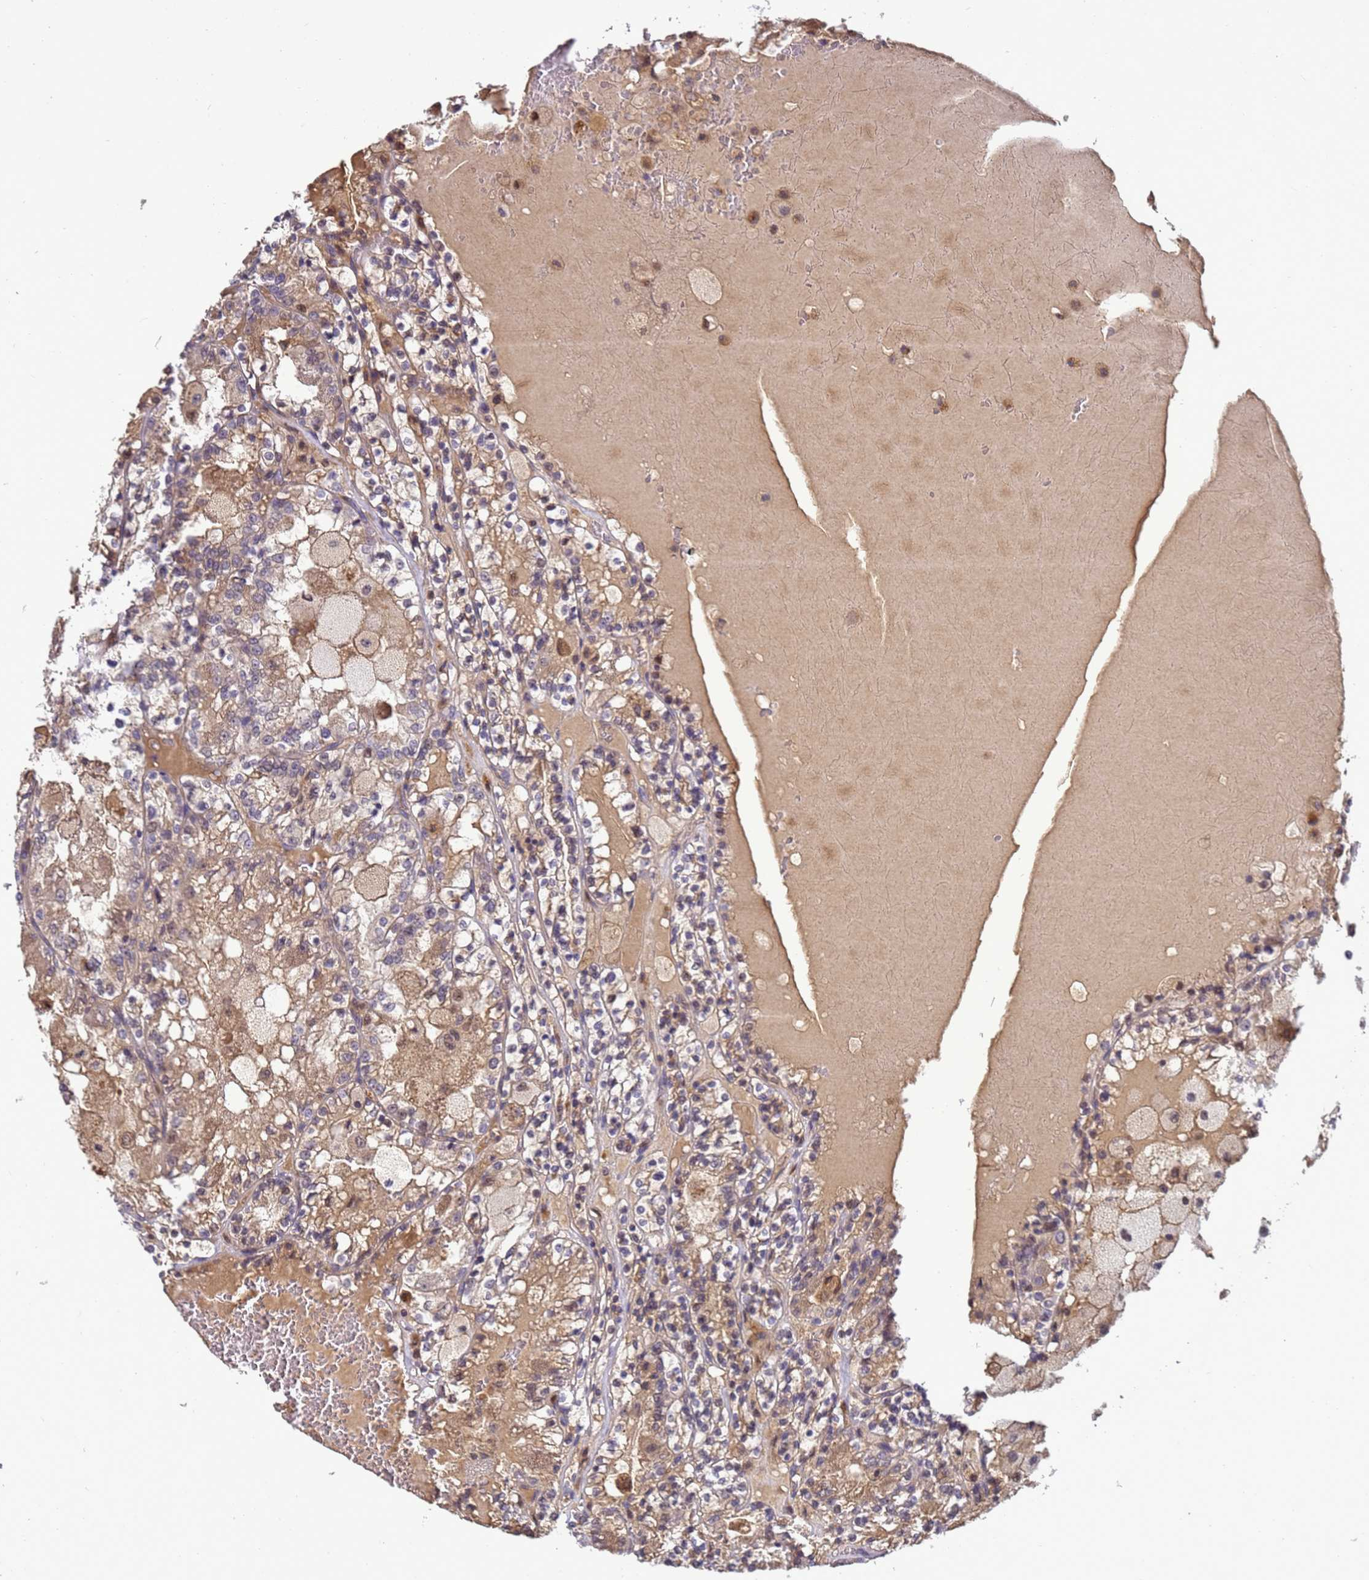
{"staining": {"intensity": "weak", "quantity": "25%-75%", "location": "cytoplasmic/membranous,nuclear"}, "tissue": "renal cancer", "cell_type": "Tumor cells", "image_type": "cancer", "snomed": [{"axis": "morphology", "description": "Adenocarcinoma, NOS"}, {"axis": "topography", "description": "Kidney"}], "caption": "IHC staining of renal cancer (adenocarcinoma), which demonstrates low levels of weak cytoplasmic/membranous and nuclear staining in about 25%-75% of tumor cells indicating weak cytoplasmic/membranous and nuclear protein staining. The staining was performed using DAB (3,3'-diaminobenzidine) (brown) for protein detection and nuclei were counterstained in hematoxylin (blue).", "gene": "TMEM74B", "patient": {"sex": "female", "age": 56}}